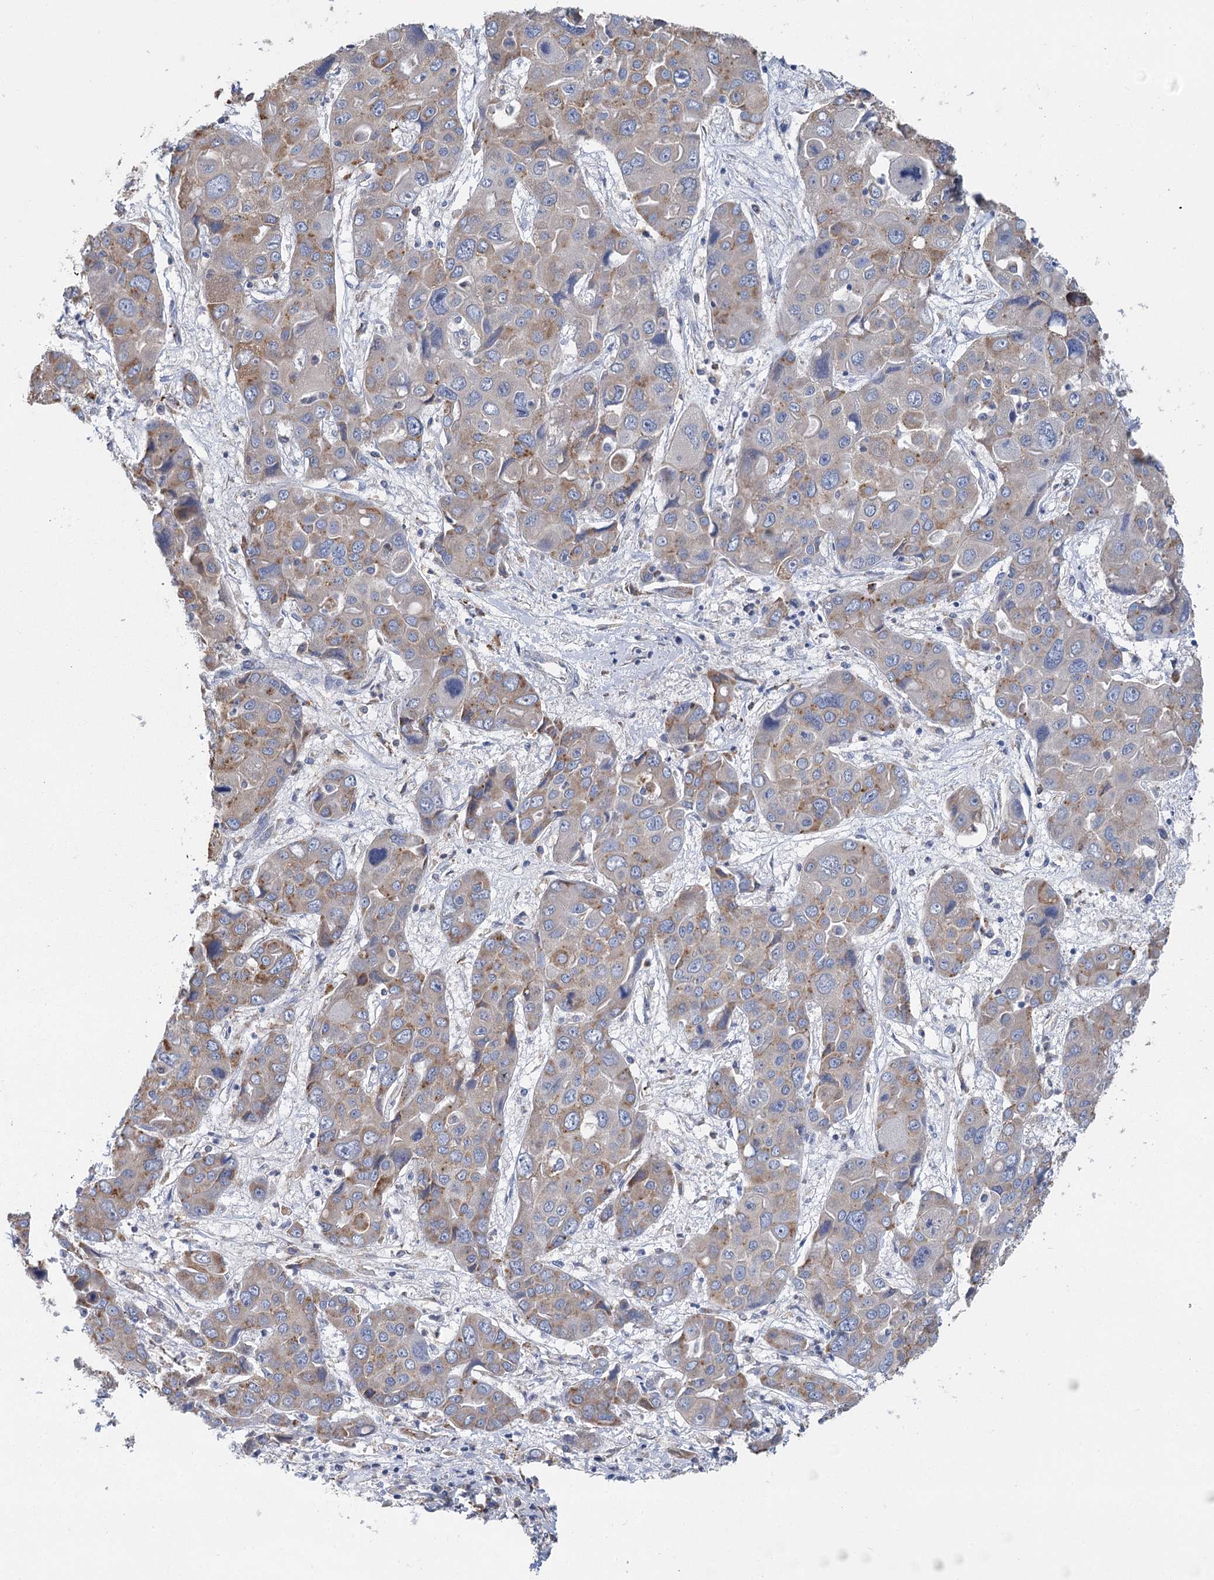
{"staining": {"intensity": "moderate", "quantity": "<25%", "location": "cytoplasmic/membranous"}, "tissue": "liver cancer", "cell_type": "Tumor cells", "image_type": "cancer", "snomed": [{"axis": "morphology", "description": "Cholangiocarcinoma"}, {"axis": "topography", "description": "Liver"}], "caption": "High-power microscopy captured an immunohistochemistry (IHC) photomicrograph of liver cholangiocarcinoma, revealing moderate cytoplasmic/membranous positivity in approximately <25% of tumor cells. The protein is stained brown, and the nuclei are stained in blue (DAB (3,3'-diaminobenzidine) IHC with brightfield microscopy, high magnification).", "gene": "ANKRD16", "patient": {"sex": "male", "age": 67}}